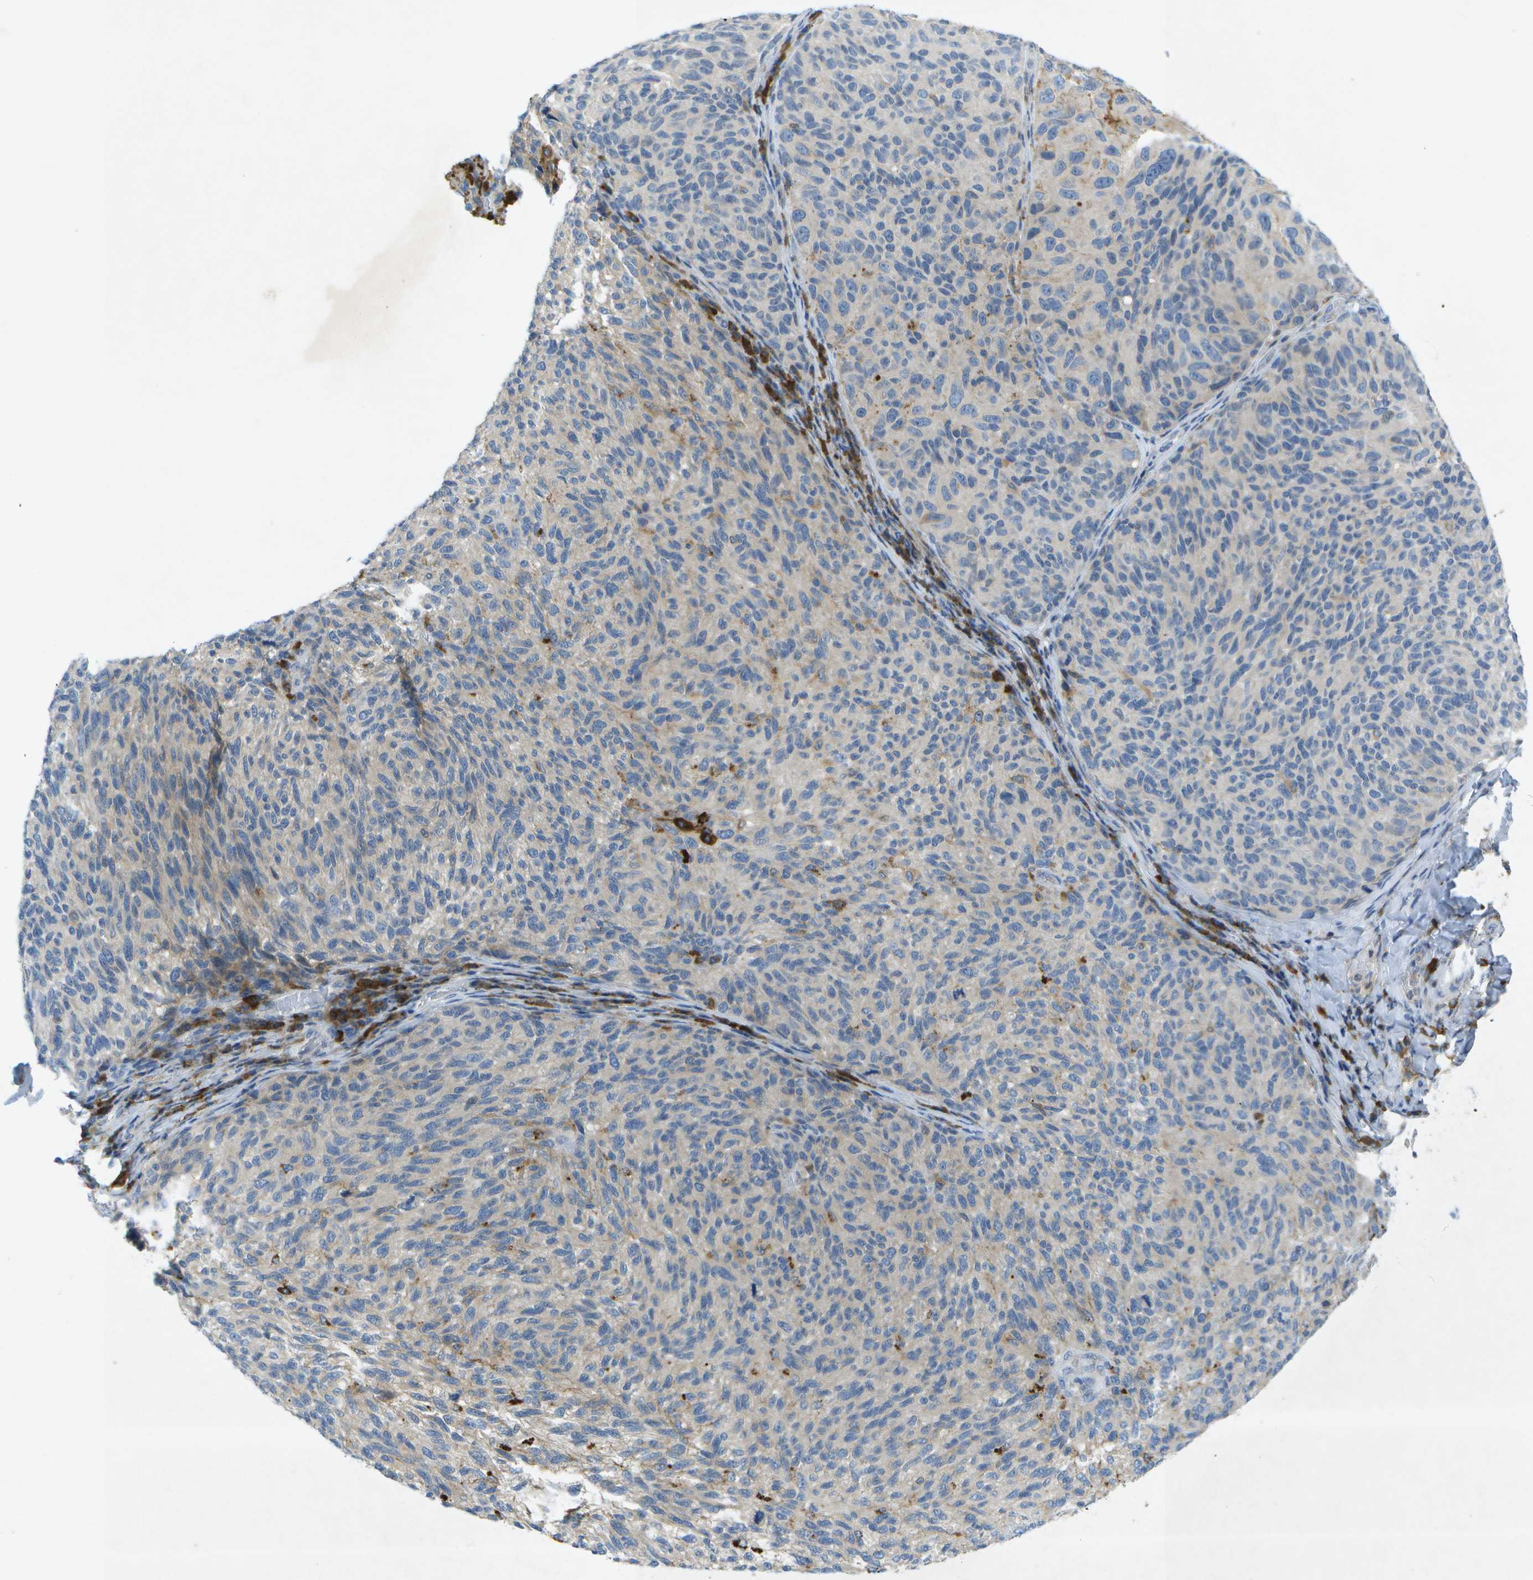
{"staining": {"intensity": "negative", "quantity": "none", "location": "none"}, "tissue": "melanoma", "cell_type": "Tumor cells", "image_type": "cancer", "snomed": [{"axis": "morphology", "description": "Malignant melanoma, NOS"}, {"axis": "topography", "description": "Skin"}], "caption": "High magnification brightfield microscopy of melanoma stained with DAB (3,3'-diaminobenzidine) (brown) and counterstained with hematoxylin (blue): tumor cells show no significant staining.", "gene": "WNK2", "patient": {"sex": "female", "age": 73}}